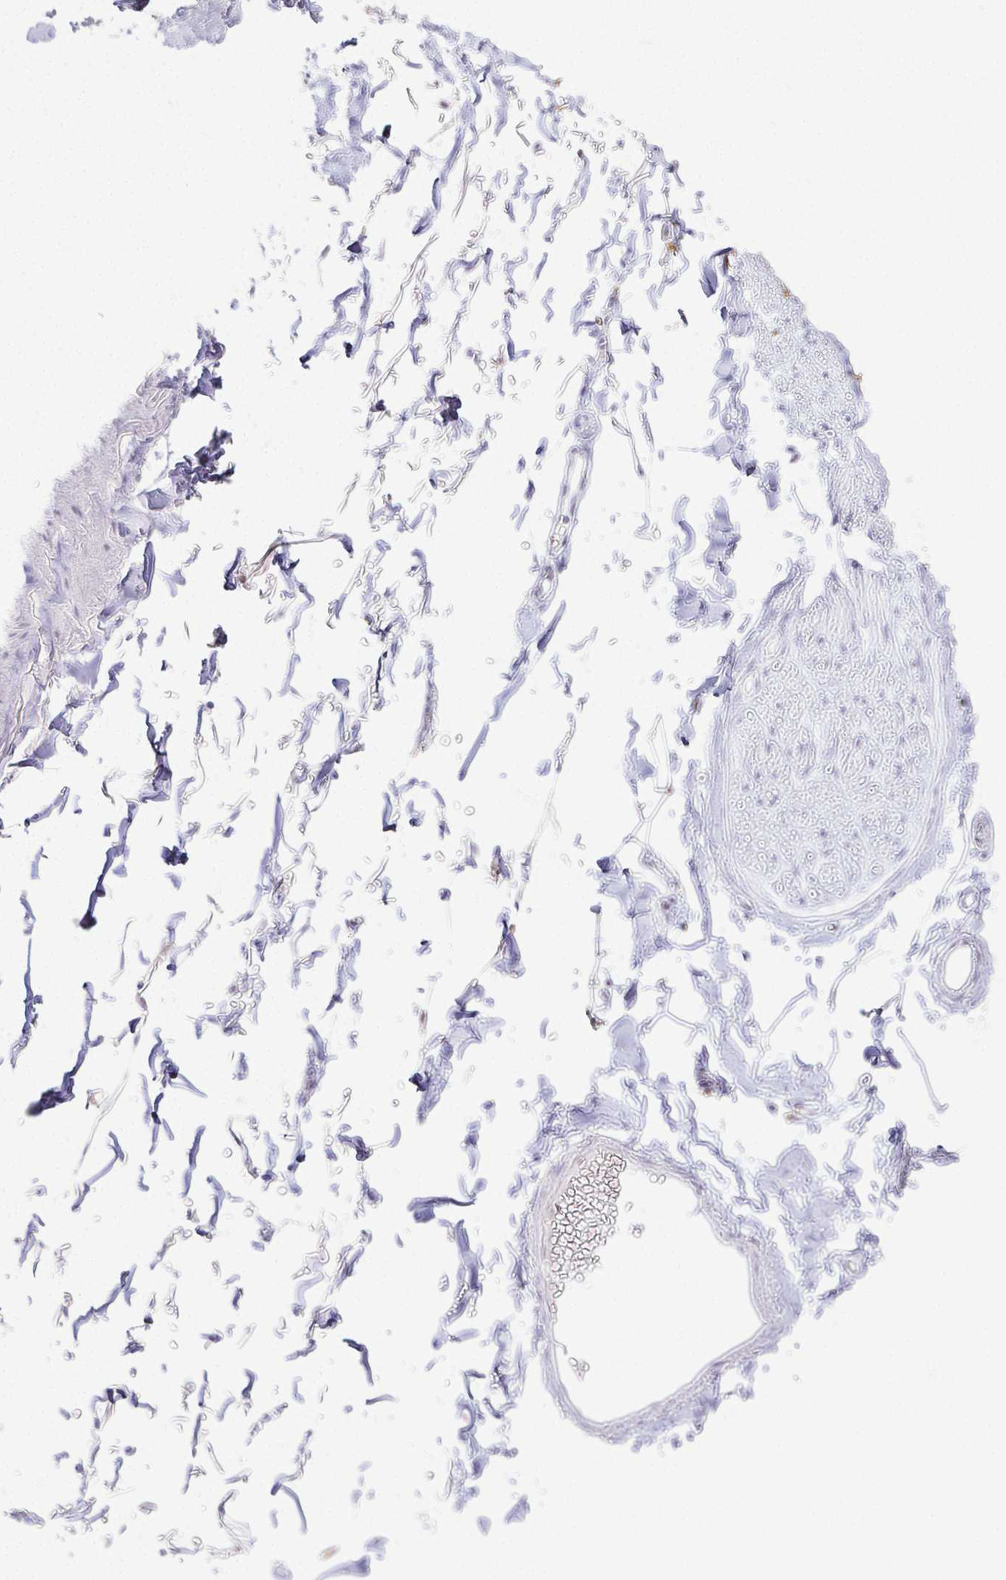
{"staining": {"intensity": "negative", "quantity": "none", "location": "none"}, "tissue": "adipose tissue", "cell_type": "Adipocytes", "image_type": "normal", "snomed": [{"axis": "morphology", "description": "Normal tissue, NOS"}, {"axis": "topography", "description": "Cartilage tissue"}, {"axis": "topography", "description": "Bronchus"}, {"axis": "topography", "description": "Peripheral nerve tissue"}], "caption": "IHC of benign adipose tissue shows no expression in adipocytes.", "gene": "ACAN", "patient": {"sex": "female", "age": 59}}